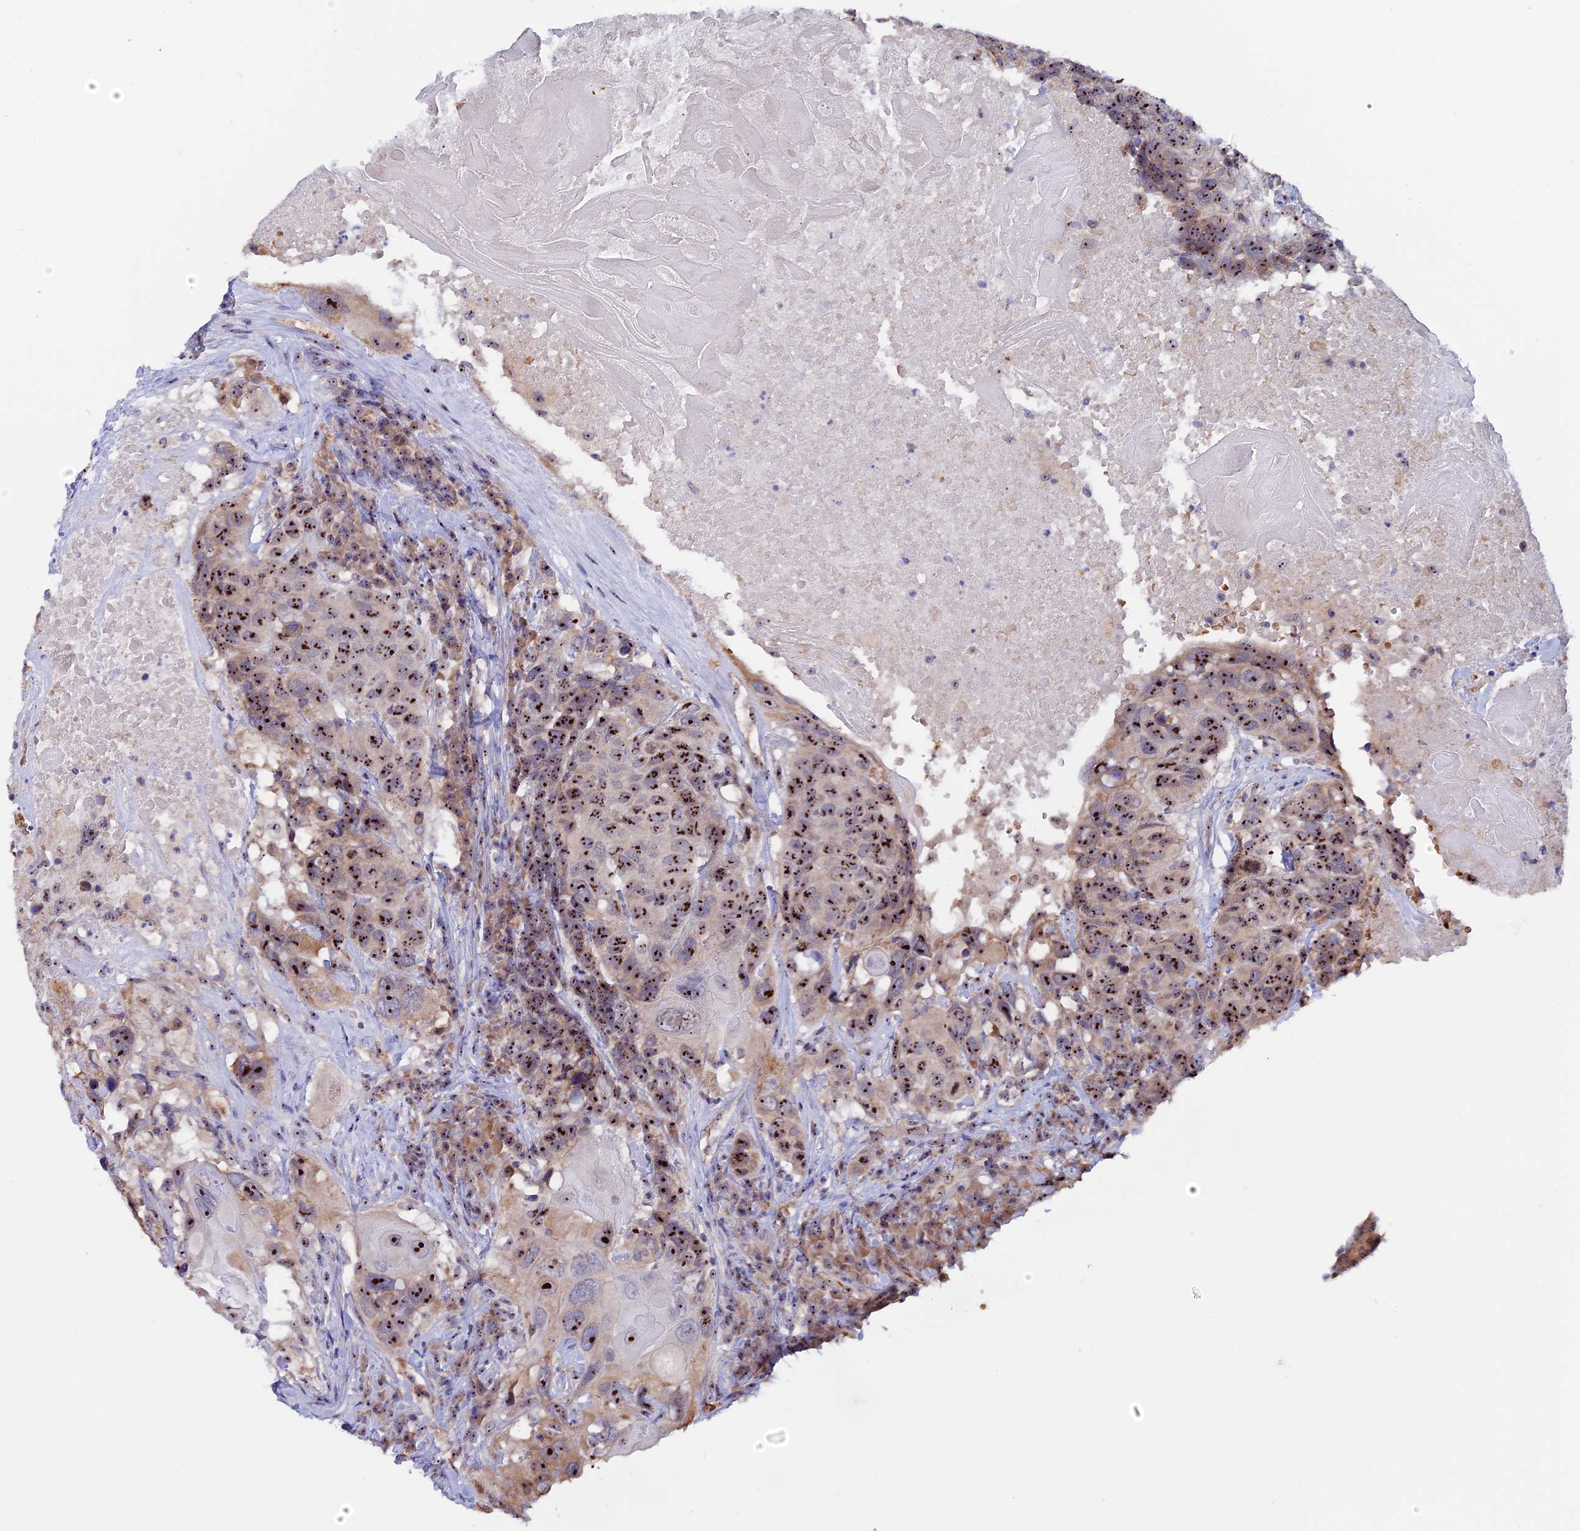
{"staining": {"intensity": "strong", "quantity": ">75%", "location": "nuclear"}, "tissue": "head and neck cancer", "cell_type": "Tumor cells", "image_type": "cancer", "snomed": [{"axis": "morphology", "description": "Squamous cell carcinoma, NOS"}, {"axis": "topography", "description": "Head-Neck"}], "caption": "Protein expression analysis of human head and neck squamous cell carcinoma reveals strong nuclear expression in about >75% of tumor cells.", "gene": "DBNDD1", "patient": {"sex": "male", "age": 66}}